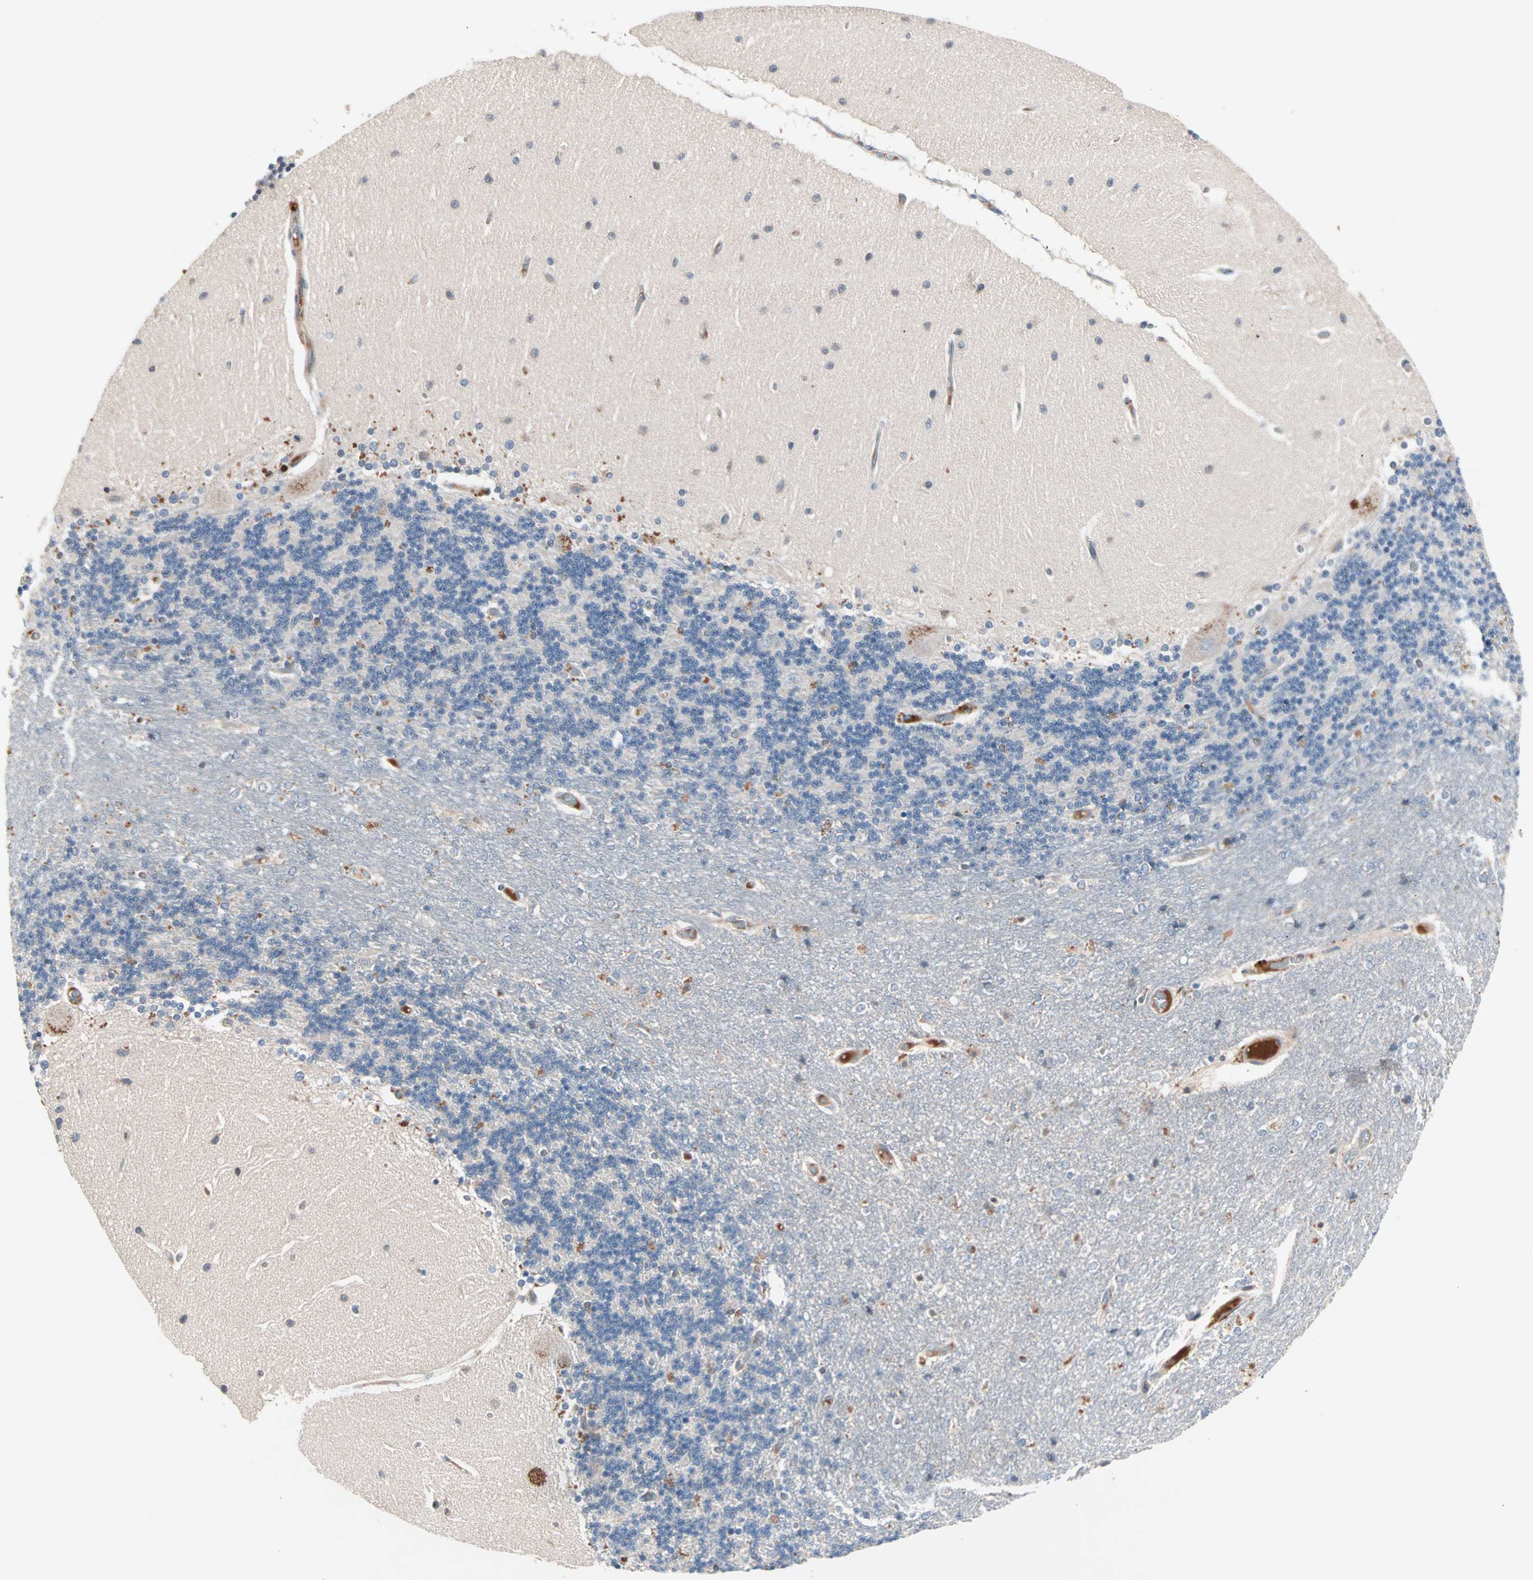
{"staining": {"intensity": "negative", "quantity": "none", "location": "none"}, "tissue": "cerebellum", "cell_type": "Cells in granular layer", "image_type": "normal", "snomed": [{"axis": "morphology", "description": "Normal tissue, NOS"}, {"axis": "topography", "description": "Cerebellum"}], "caption": "The immunohistochemistry micrograph has no significant expression in cells in granular layer of cerebellum.", "gene": "CAD", "patient": {"sex": "female", "age": 54}}